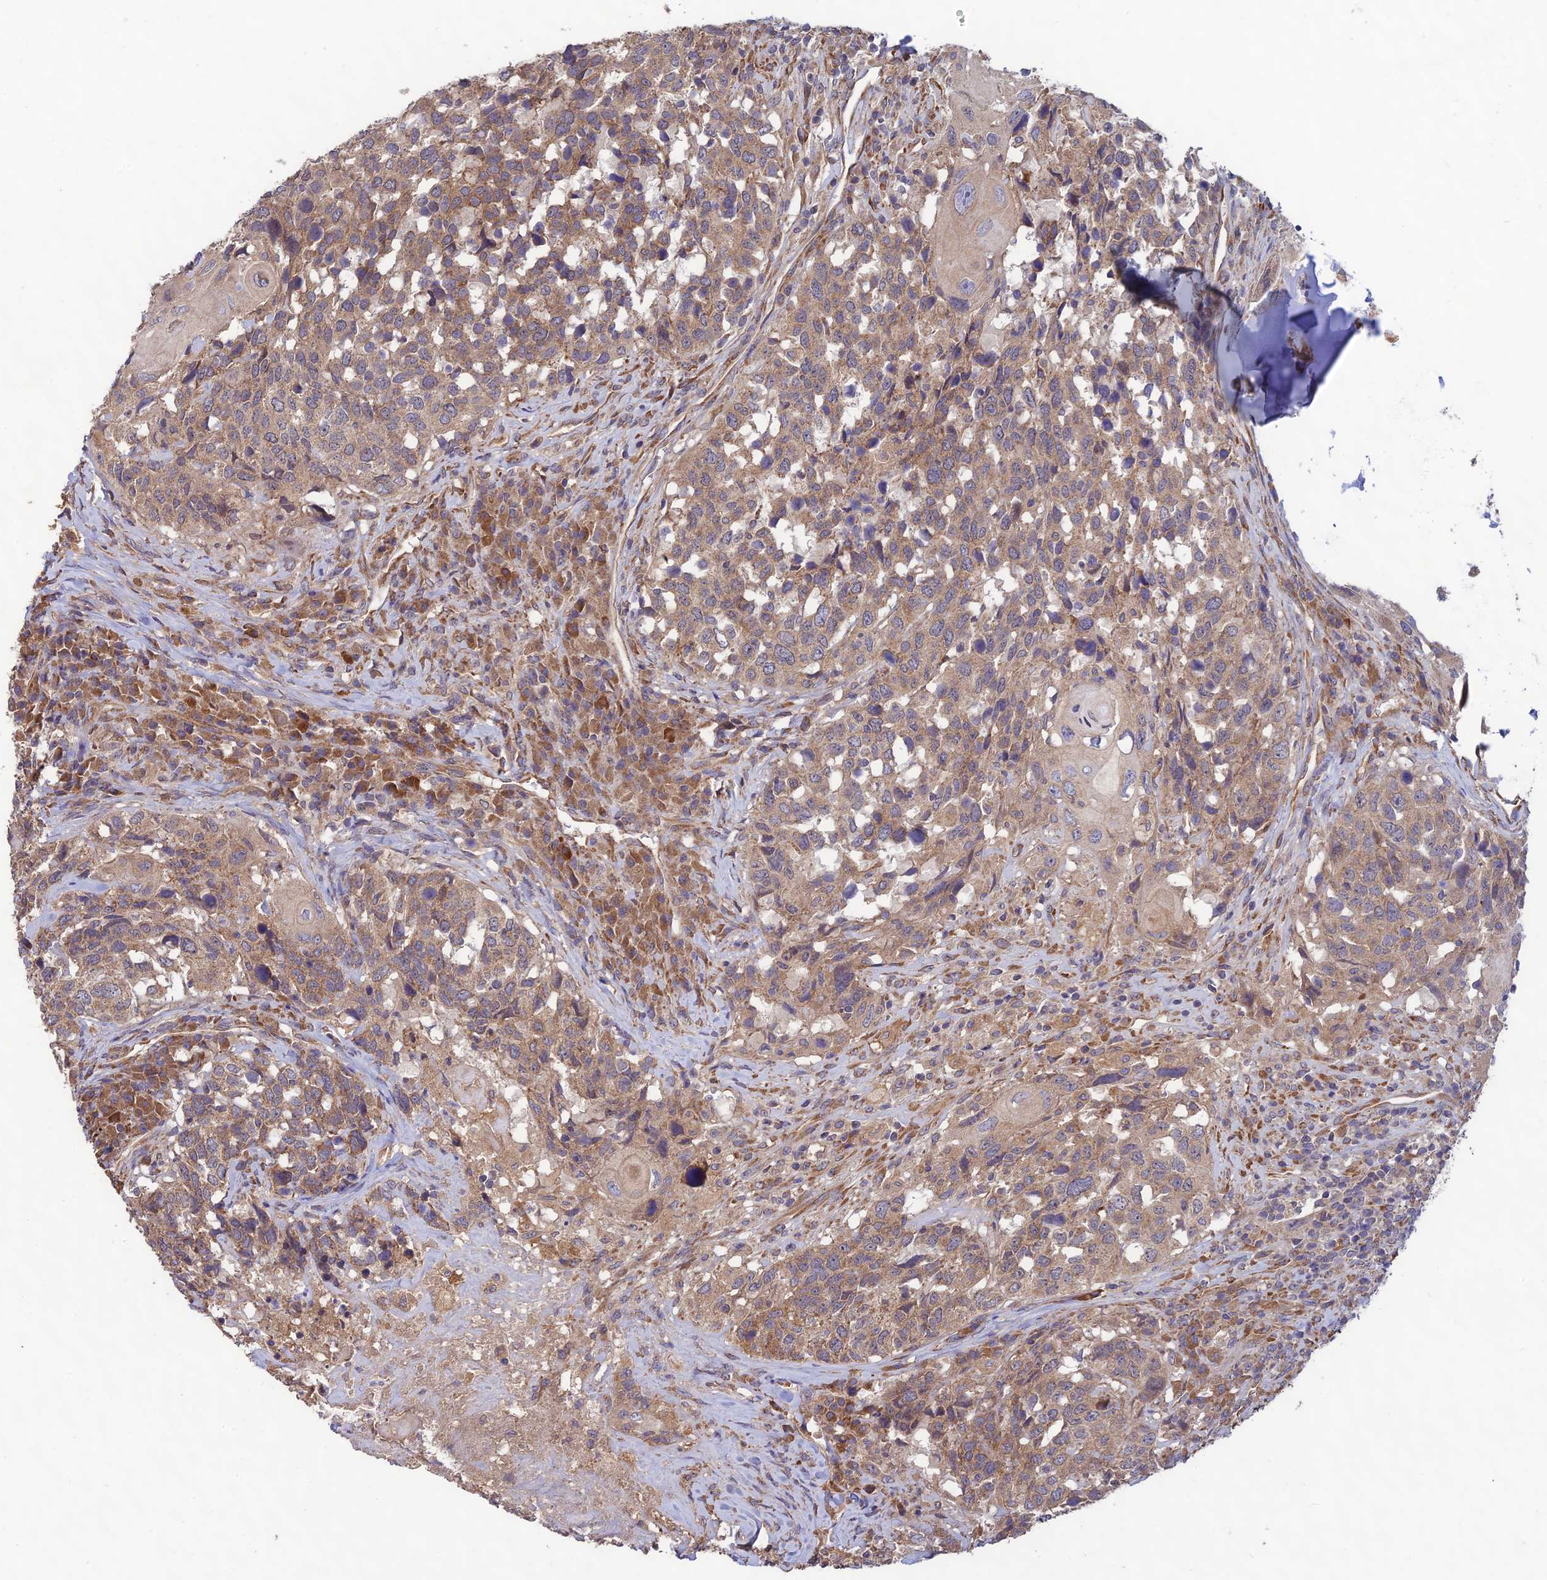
{"staining": {"intensity": "moderate", "quantity": ">75%", "location": "cytoplasmic/membranous"}, "tissue": "head and neck cancer", "cell_type": "Tumor cells", "image_type": "cancer", "snomed": [{"axis": "morphology", "description": "Squamous cell carcinoma, NOS"}, {"axis": "topography", "description": "Head-Neck"}], "caption": "This photomicrograph shows head and neck squamous cell carcinoma stained with IHC to label a protein in brown. The cytoplasmic/membranous of tumor cells show moderate positivity for the protein. Nuclei are counter-stained blue.", "gene": "MRNIP", "patient": {"sex": "male", "age": 66}}